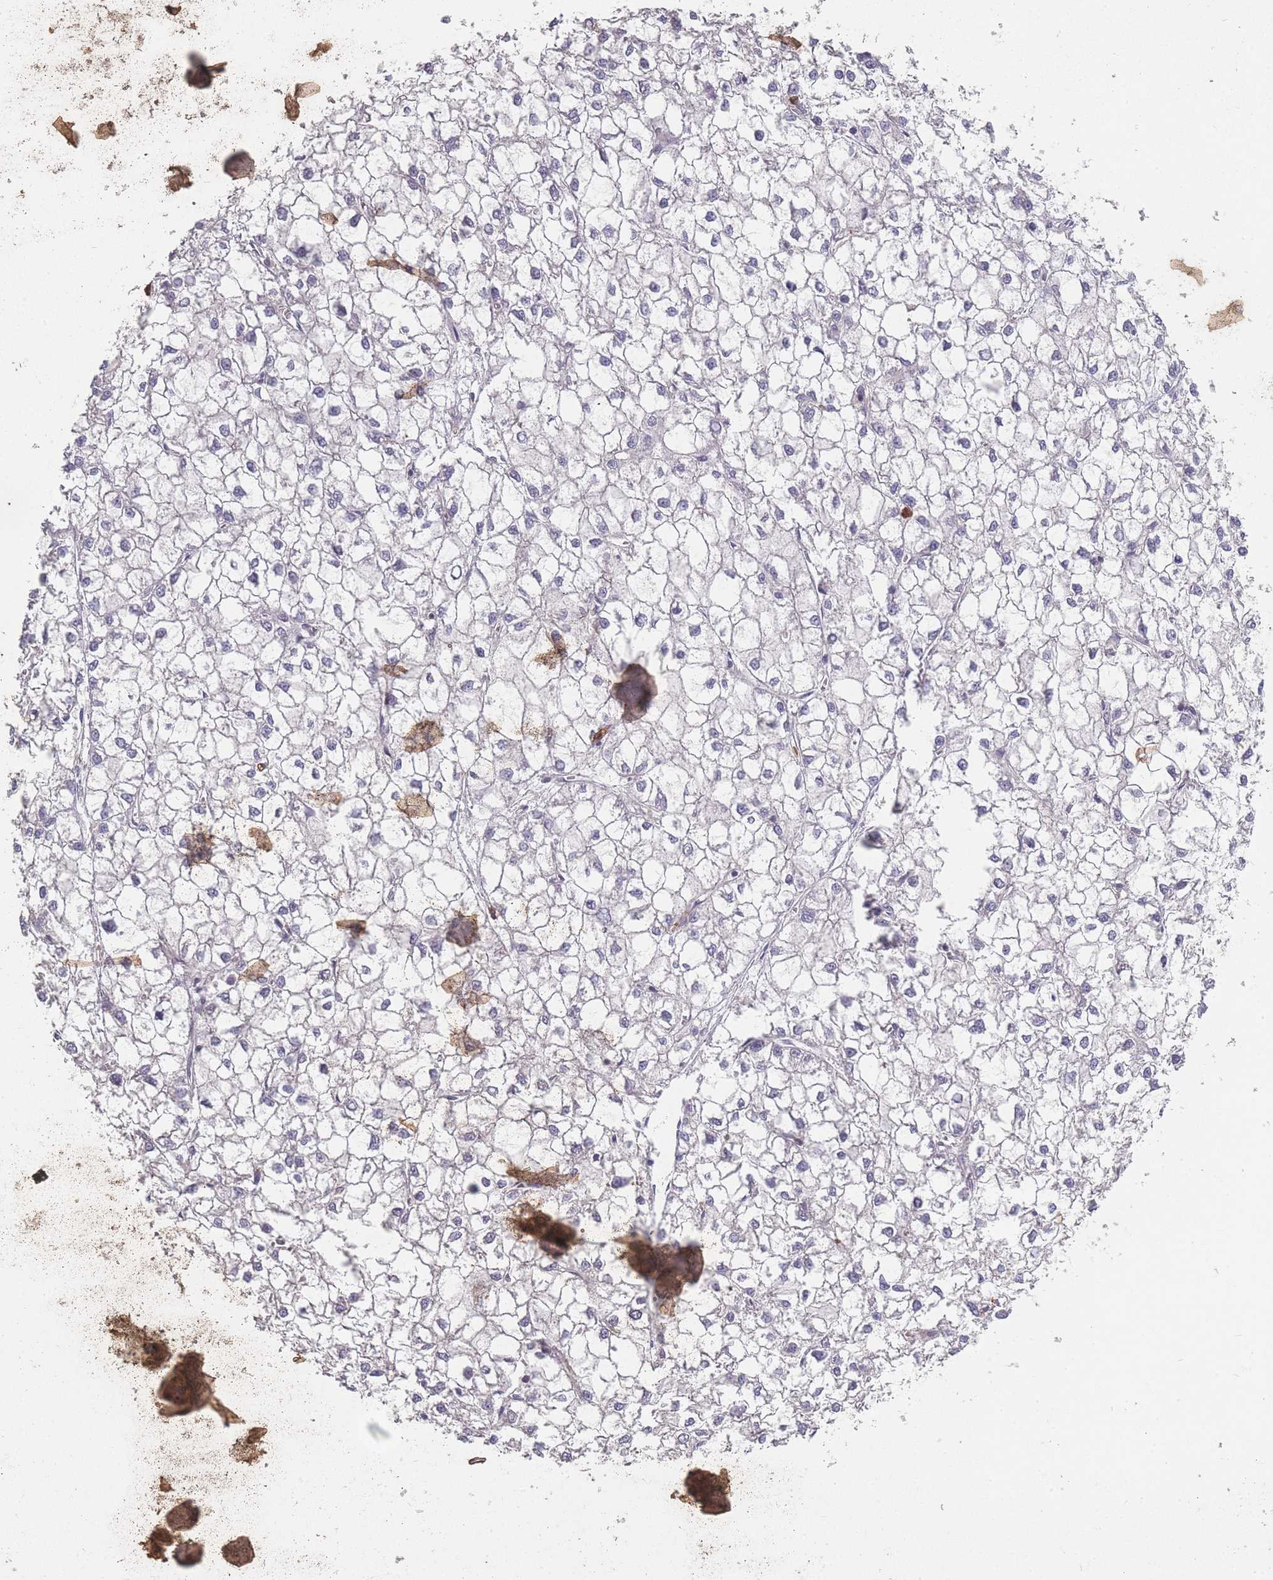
{"staining": {"intensity": "negative", "quantity": "none", "location": "none"}, "tissue": "liver cancer", "cell_type": "Tumor cells", "image_type": "cancer", "snomed": [{"axis": "morphology", "description": "Carcinoma, Hepatocellular, NOS"}, {"axis": "topography", "description": "Liver"}], "caption": "This is an immunohistochemistry image of liver cancer. There is no staining in tumor cells.", "gene": "BST1", "patient": {"sex": "female", "age": 43}}